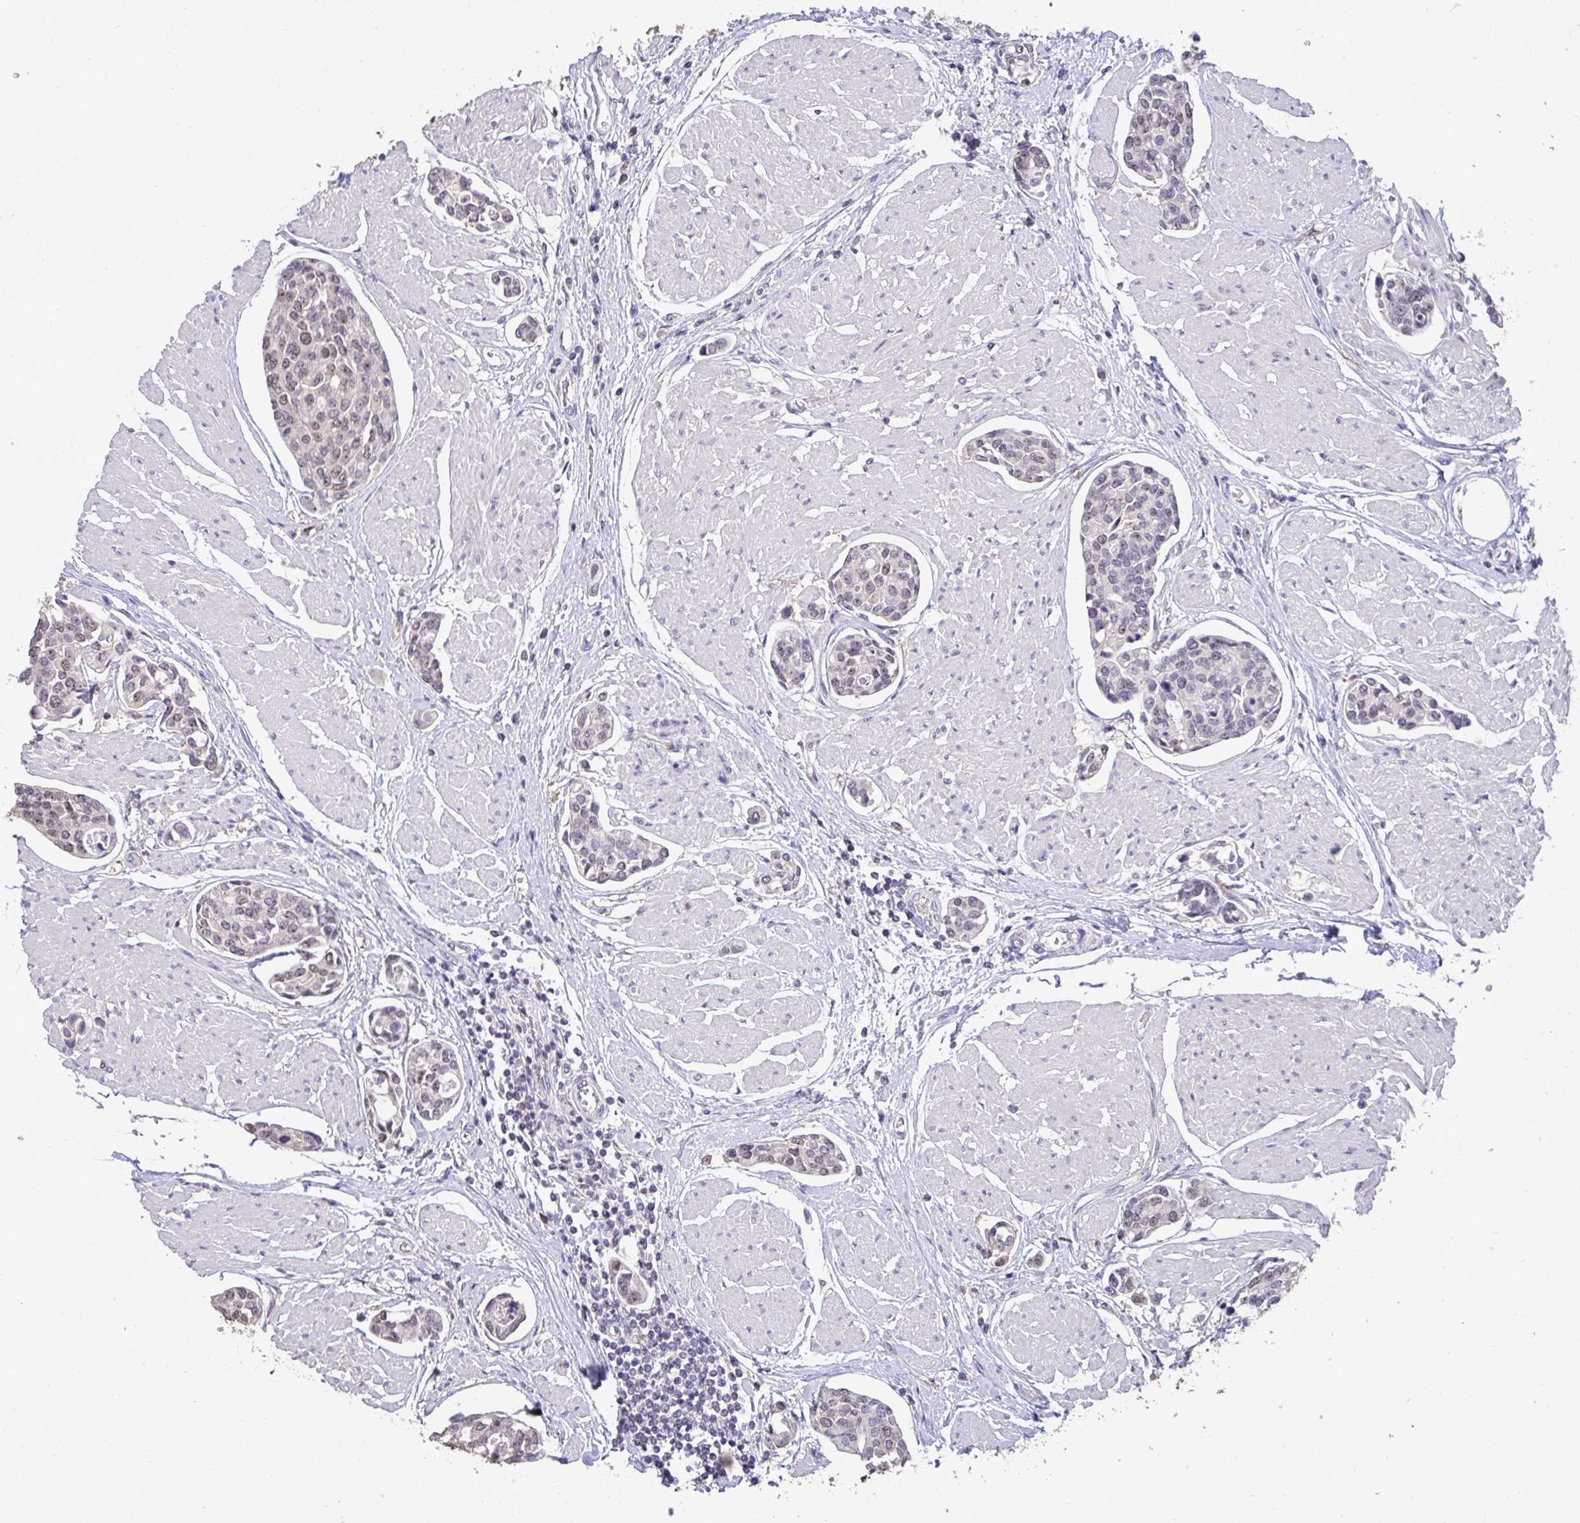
{"staining": {"intensity": "weak", "quantity": "25%-75%", "location": "nuclear"}, "tissue": "urothelial cancer", "cell_type": "Tumor cells", "image_type": "cancer", "snomed": [{"axis": "morphology", "description": "Urothelial carcinoma, High grade"}, {"axis": "topography", "description": "Urinary bladder"}], "caption": "Protein staining by immunohistochemistry shows weak nuclear expression in about 25%-75% of tumor cells in urothelial cancer.", "gene": "SENP3", "patient": {"sex": "male", "age": 78}}